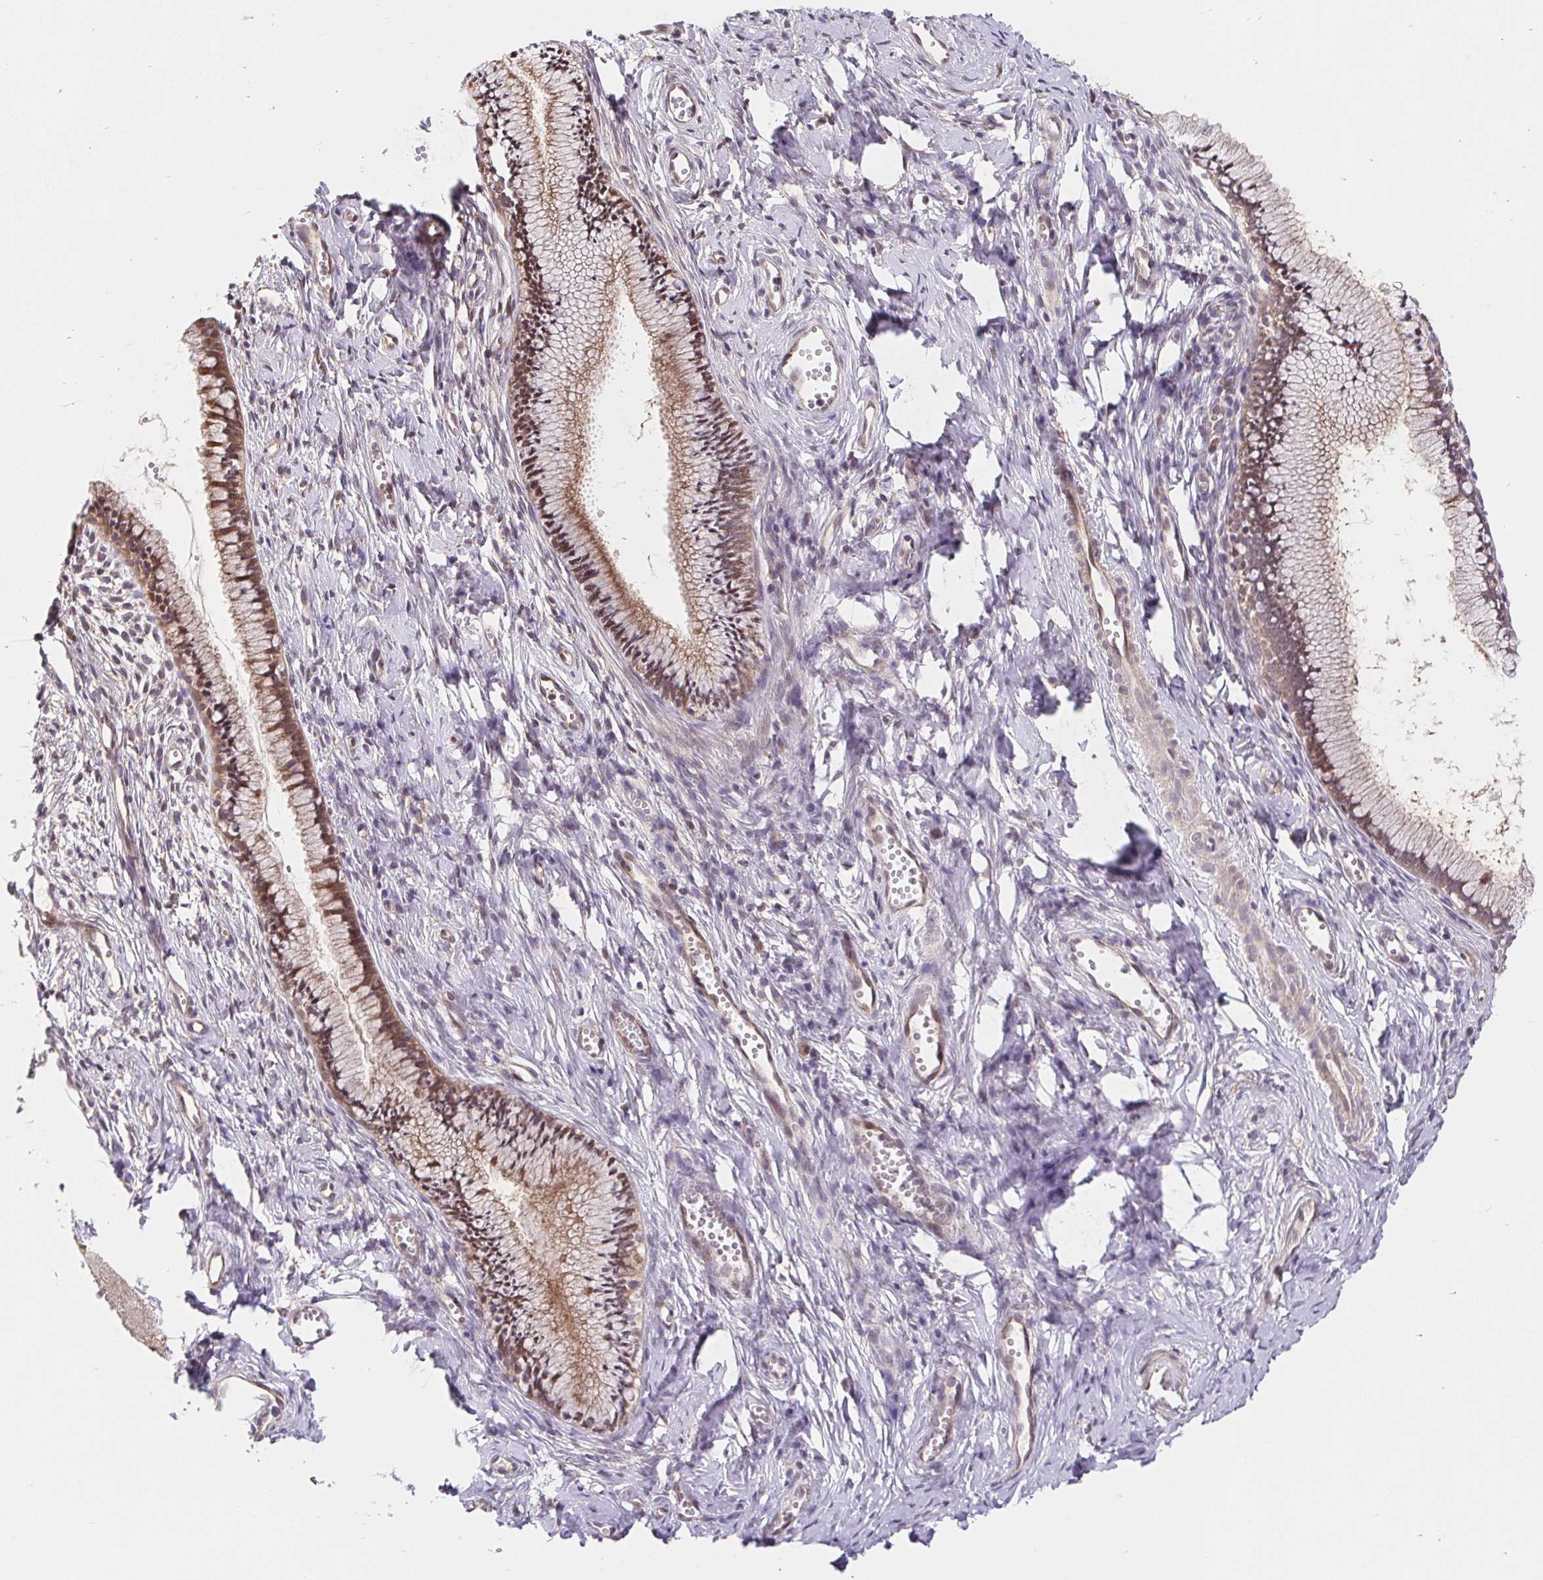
{"staining": {"intensity": "moderate", "quantity": ">75%", "location": "cytoplasmic/membranous,nuclear"}, "tissue": "cervix", "cell_type": "Glandular cells", "image_type": "normal", "snomed": [{"axis": "morphology", "description": "Normal tissue, NOS"}, {"axis": "topography", "description": "Cervix"}], "caption": "Immunohistochemical staining of benign human cervix demonstrates >75% levels of moderate cytoplasmic/membranous,nuclear protein expression in approximately >75% of glandular cells.", "gene": "LYPD5", "patient": {"sex": "female", "age": 40}}